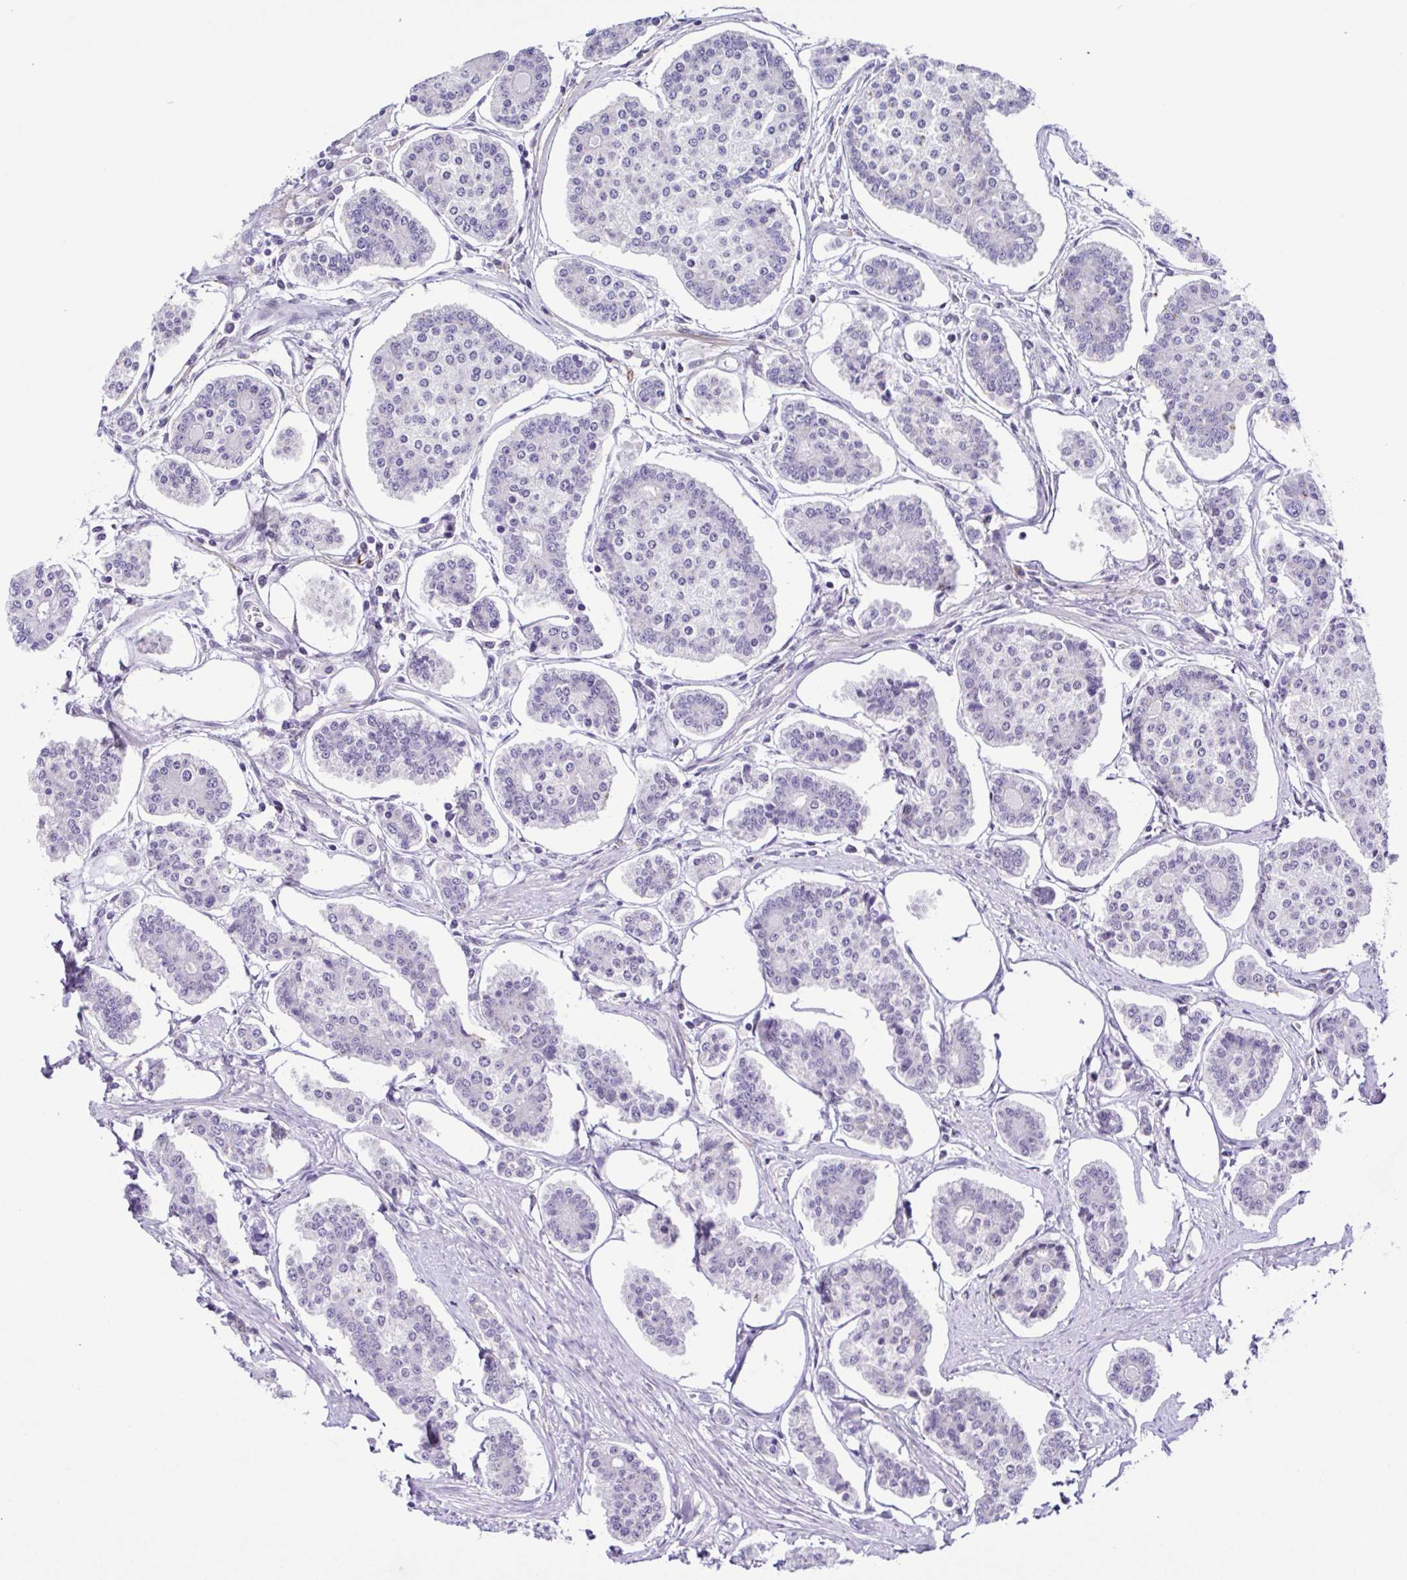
{"staining": {"intensity": "negative", "quantity": "none", "location": "none"}, "tissue": "carcinoid", "cell_type": "Tumor cells", "image_type": "cancer", "snomed": [{"axis": "morphology", "description": "Carcinoid, malignant, NOS"}, {"axis": "topography", "description": "Small intestine"}], "caption": "Tumor cells show no significant protein staining in carcinoid (malignant). (DAB (3,3'-diaminobenzidine) IHC, high magnification).", "gene": "DCLK2", "patient": {"sex": "female", "age": 65}}